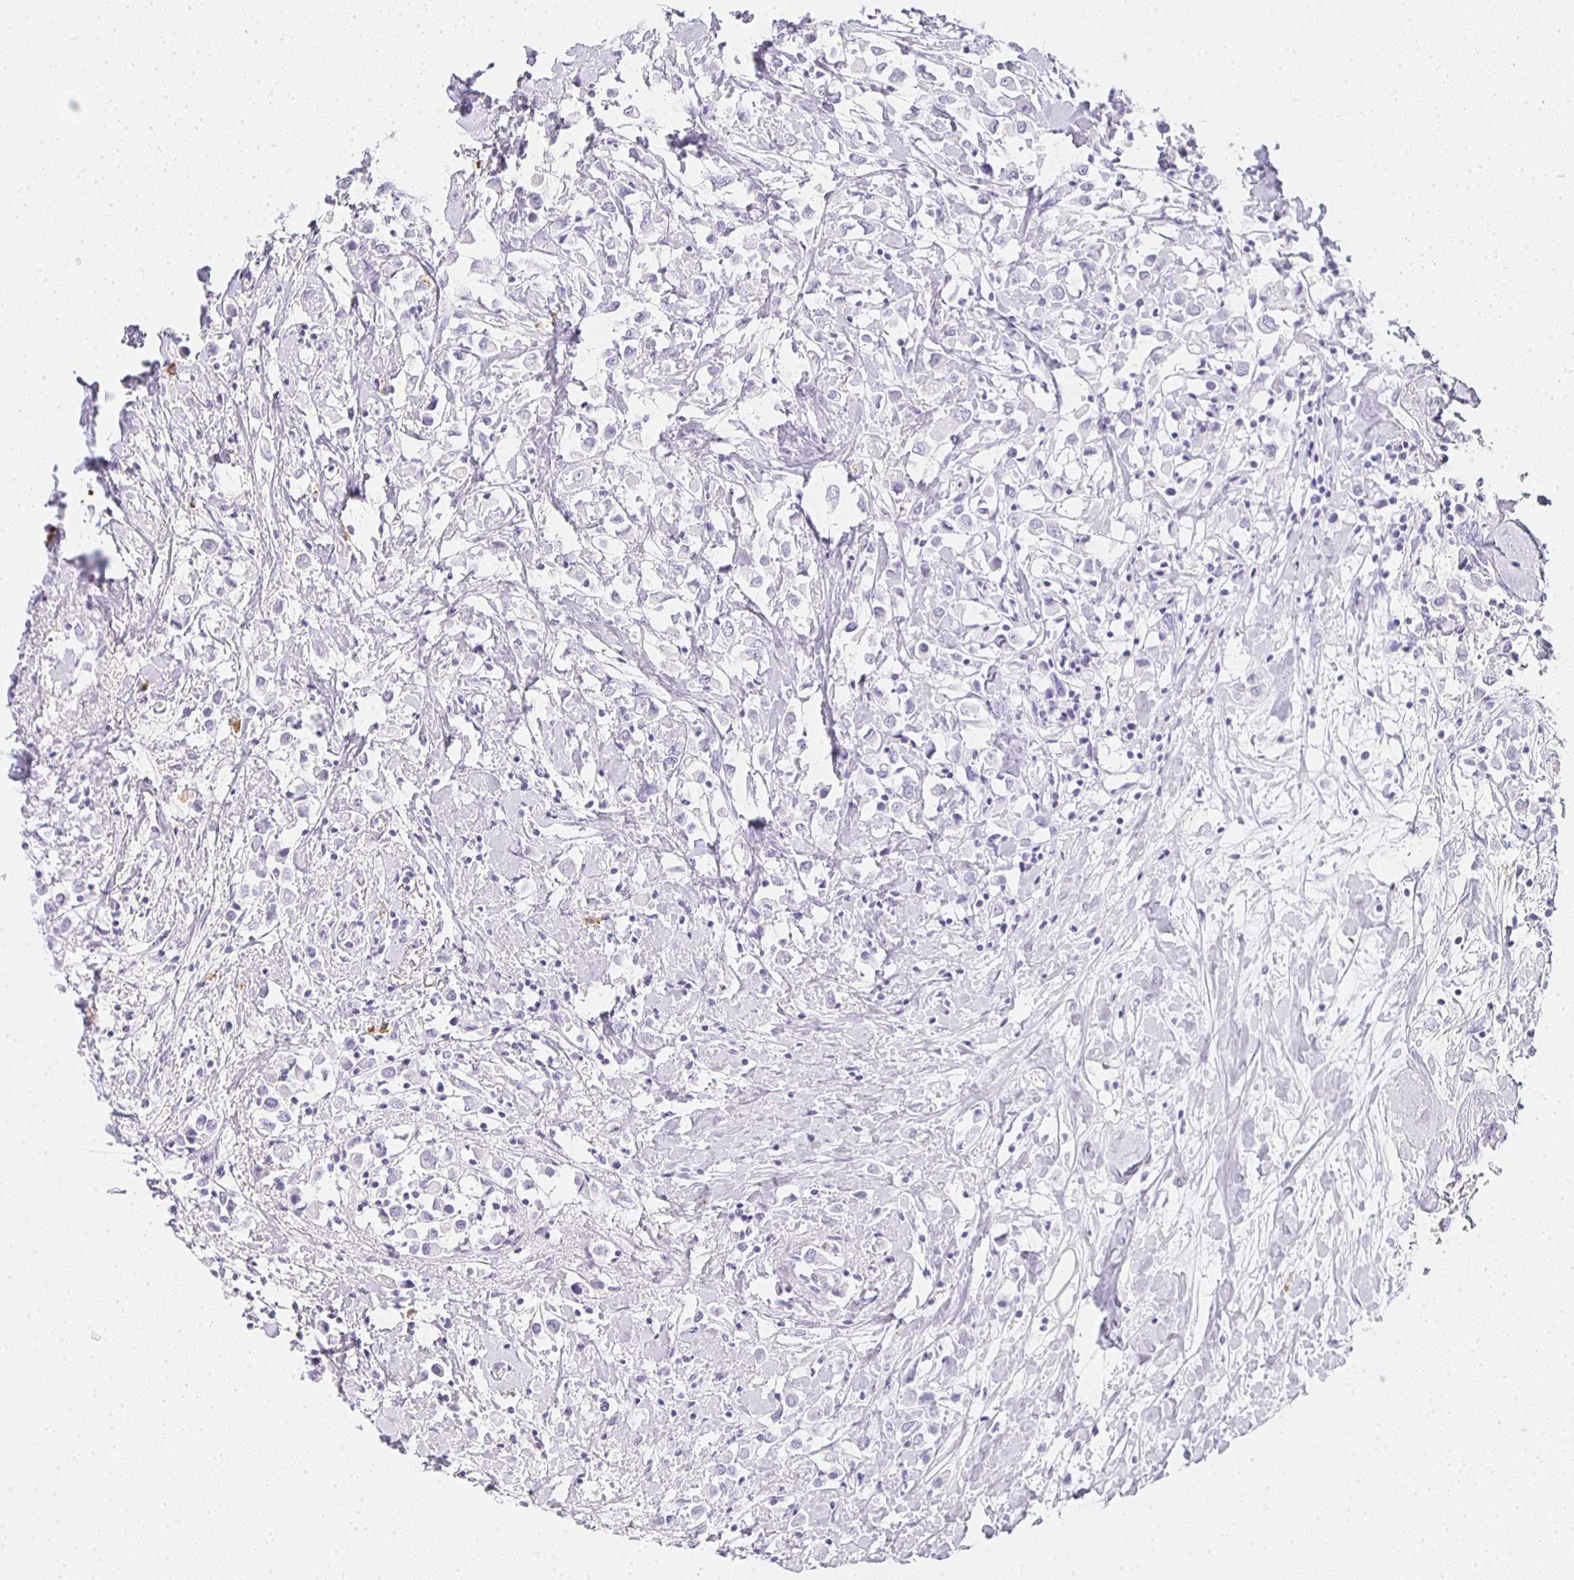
{"staining": {"intensity": "negative", "quantity": "none", "location": "none"}, "tissue": "breast cancer", "cell_type": "Tumor cells", "image_type": "cancer", "snomed": [{"axis": "morphology", "description": "Duct carcinoma"}, {"axis": "topography", "description": "Breast"}], "caption": "An image of infiltrating ductal carcinoma (breast) stained for a protein displays no brown staining in tumor cells.", "gene": "TPSD1", "patient": {"sex": "female", "age": 61}}